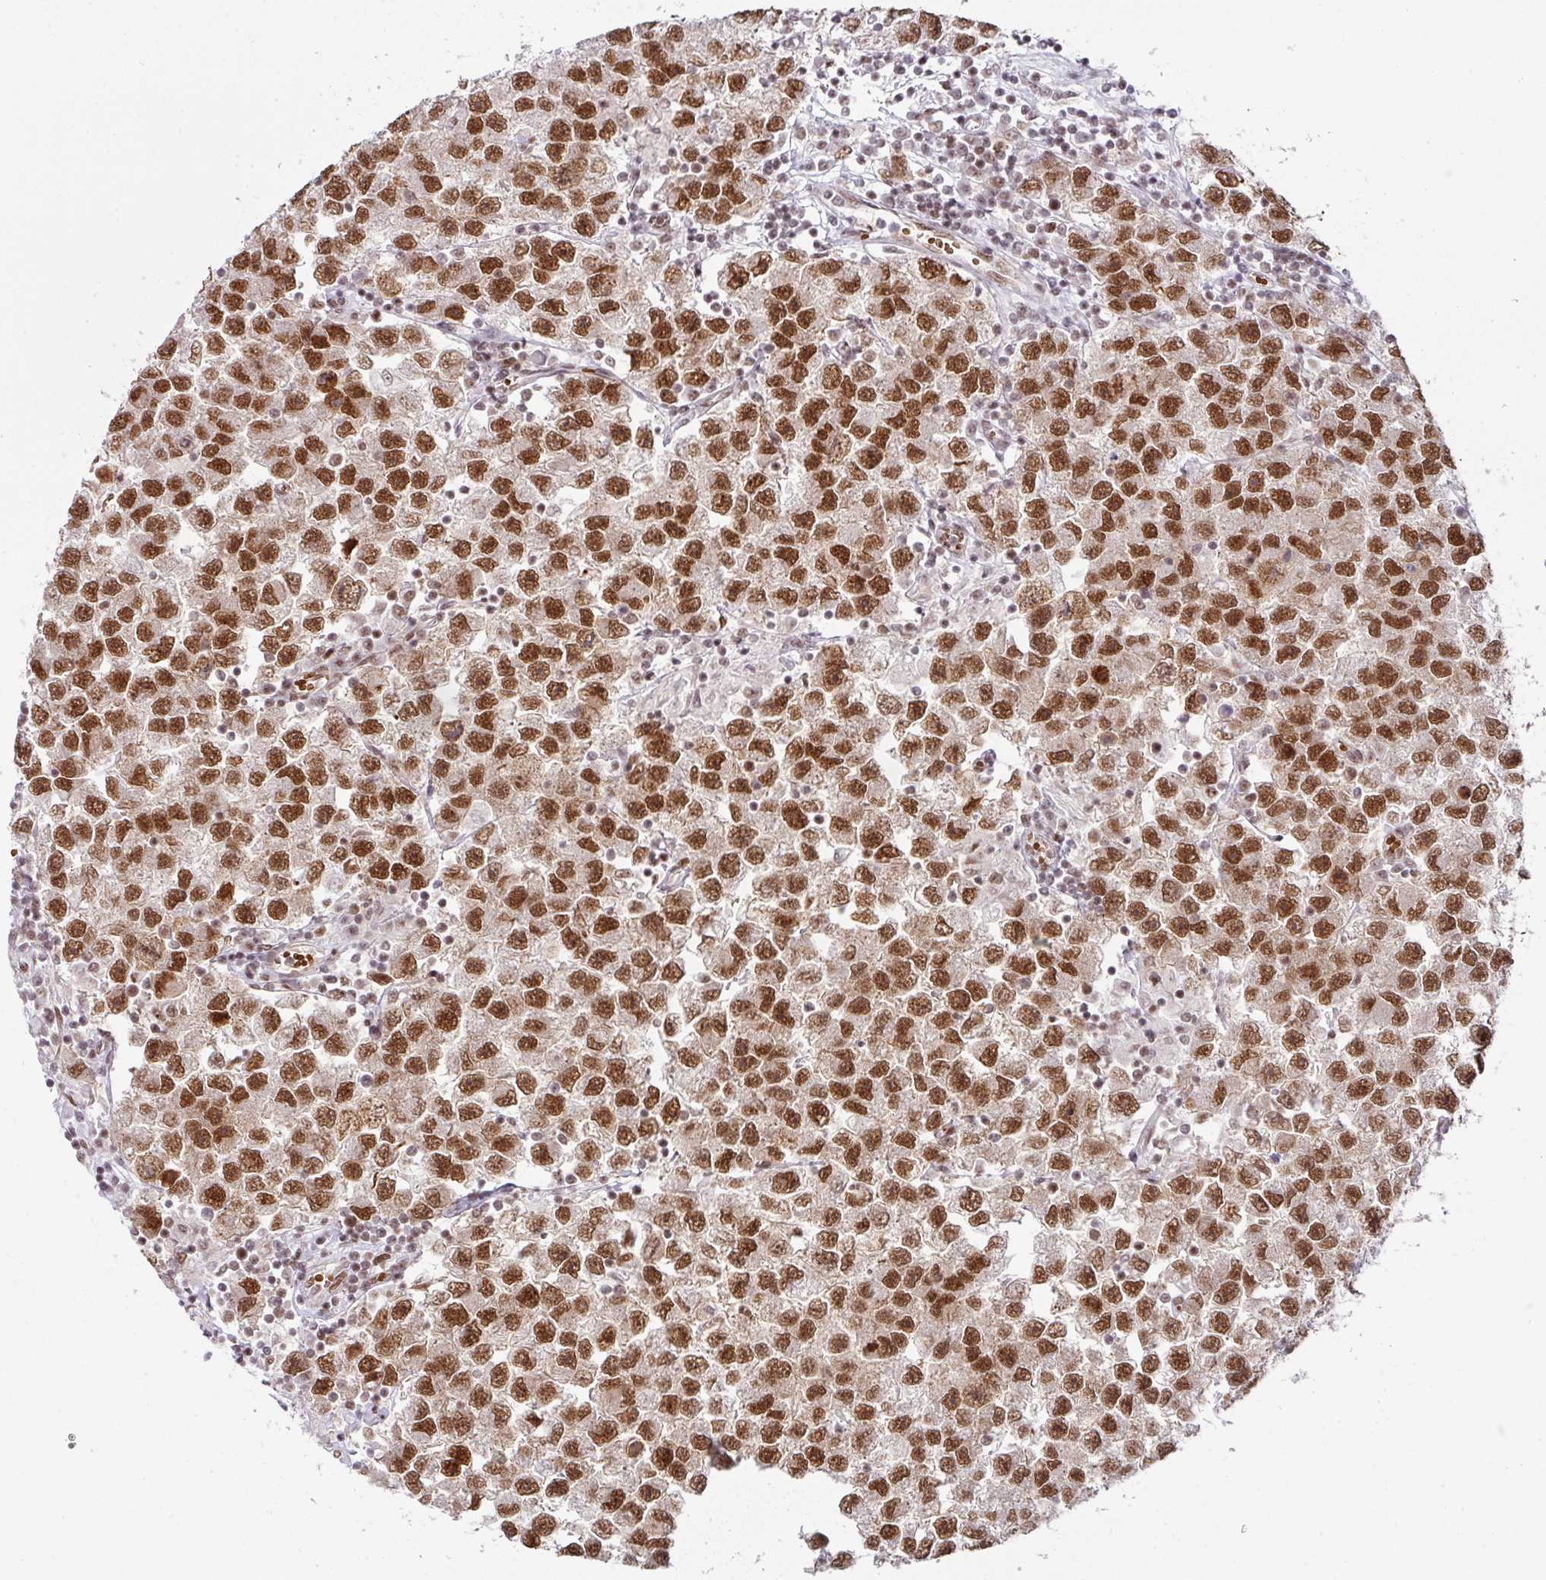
{"staining": {"intensity": "strong", "quantity": ">75%", "location": "nuclear"}, "tissue": "testis cancer", "cell_type": "Tumor cells", "image_type": "cancer", "snomed": [{"axis": "morphology", "description": "Seminoma, NOS"}, {"axis": "topography", "description": "Testis"}], "caption": "A brown stain shows strong nuclear positivity of a protein in human testis cancer tumor cells.", "gene": "NCOA5", "patient": {"sex": "male", "age": 26}}